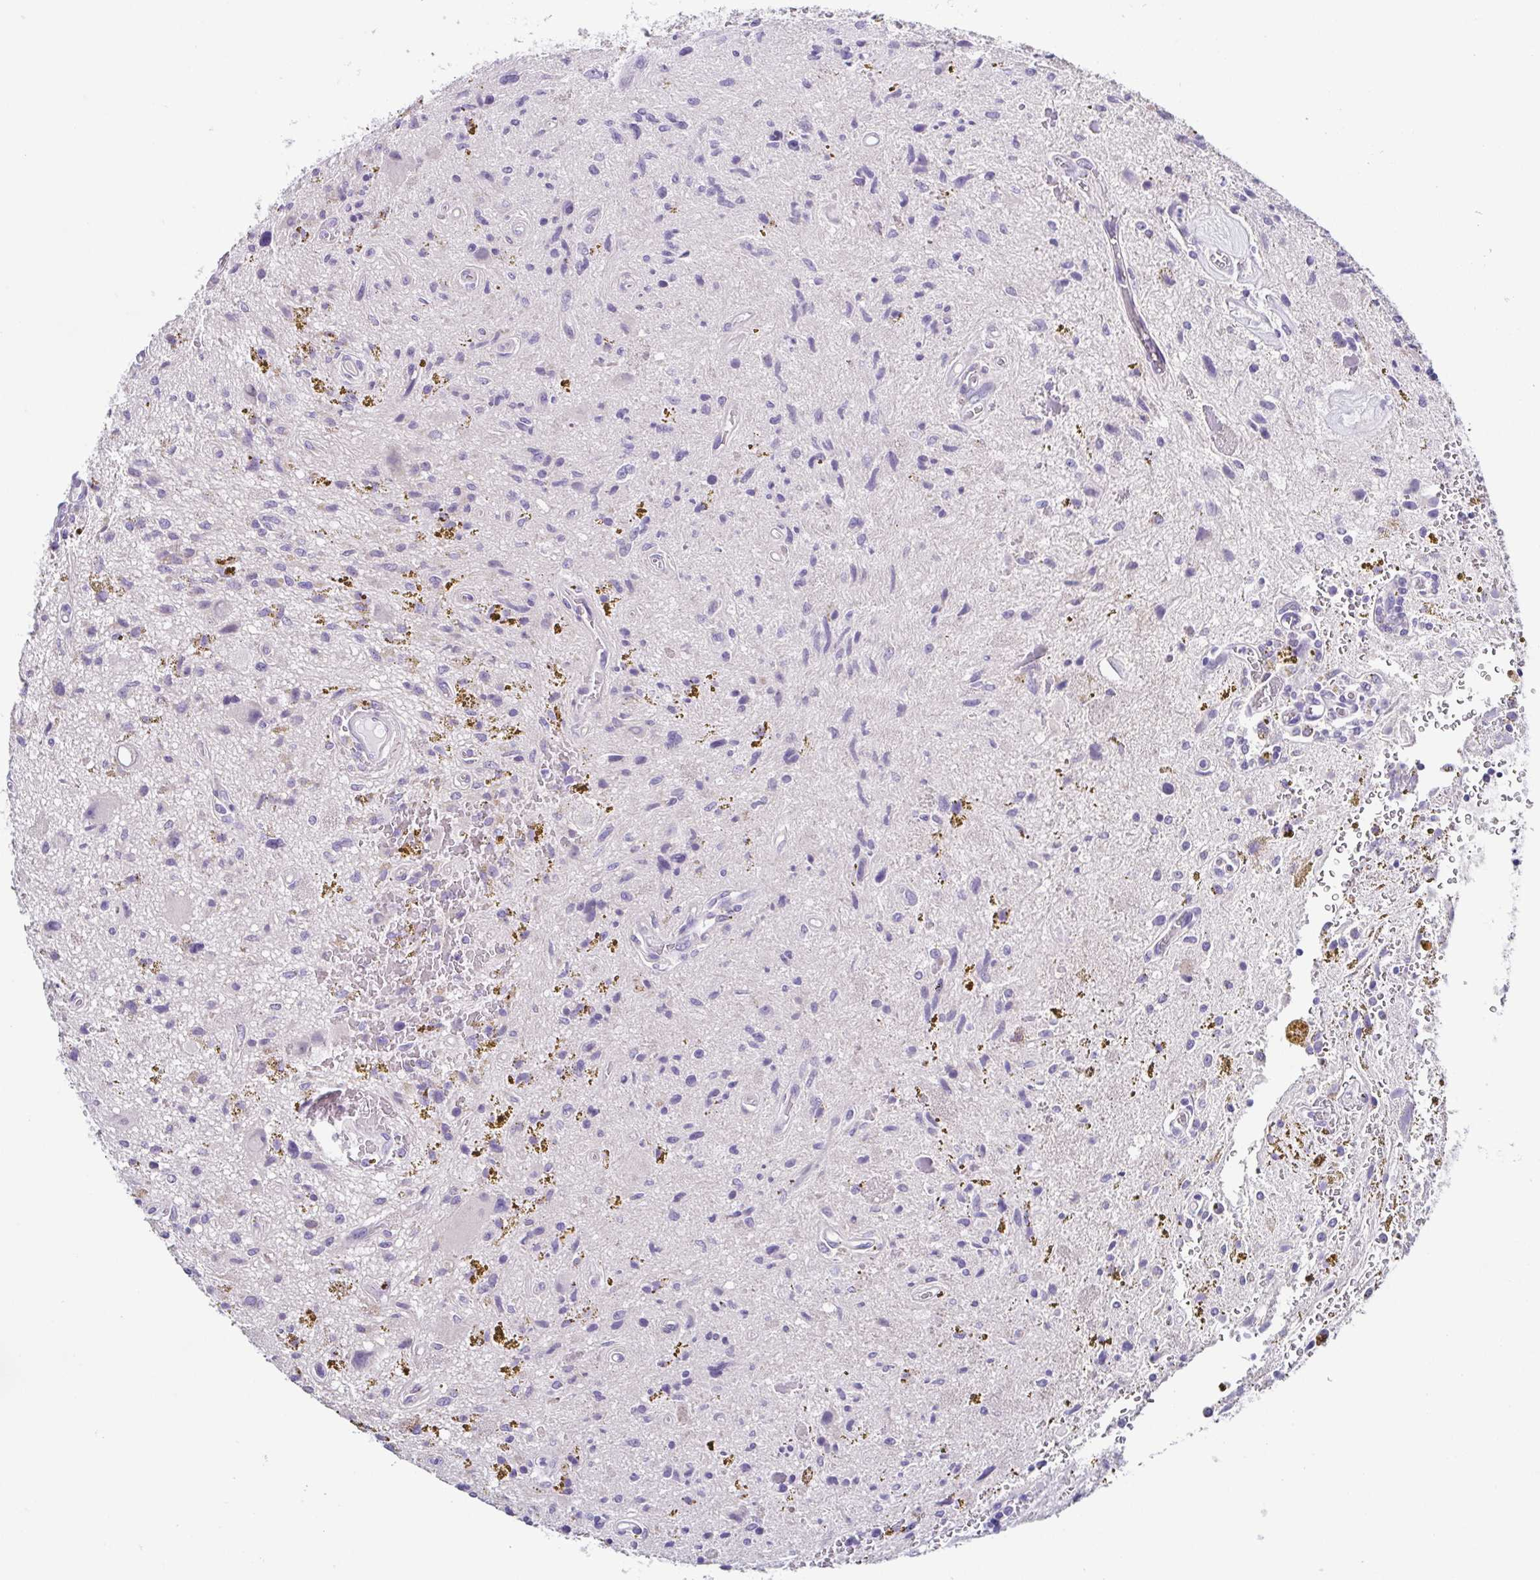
{"staining": {"intensity": "negative", "quantity": "none", "location": "none"}, "tissue": "glioma", "cell_type": "Tumor cells", "image_type": "cancer", "snomed": [{"axis": "morphology", "description": "Glioma, malignant, Low grade"}, {"axis": "topography", "description": "Cerebellum"}], "caption": "Glioma was stained to show a protein in brown. There is no significant staining in tumor cells. (Stains: DAB IHC with hematoxylin counter stain, Microscopy: brightfield microscopy at high magnification).", "gene": "RDH11", "patient": {"sex": "female", "age": 14}}